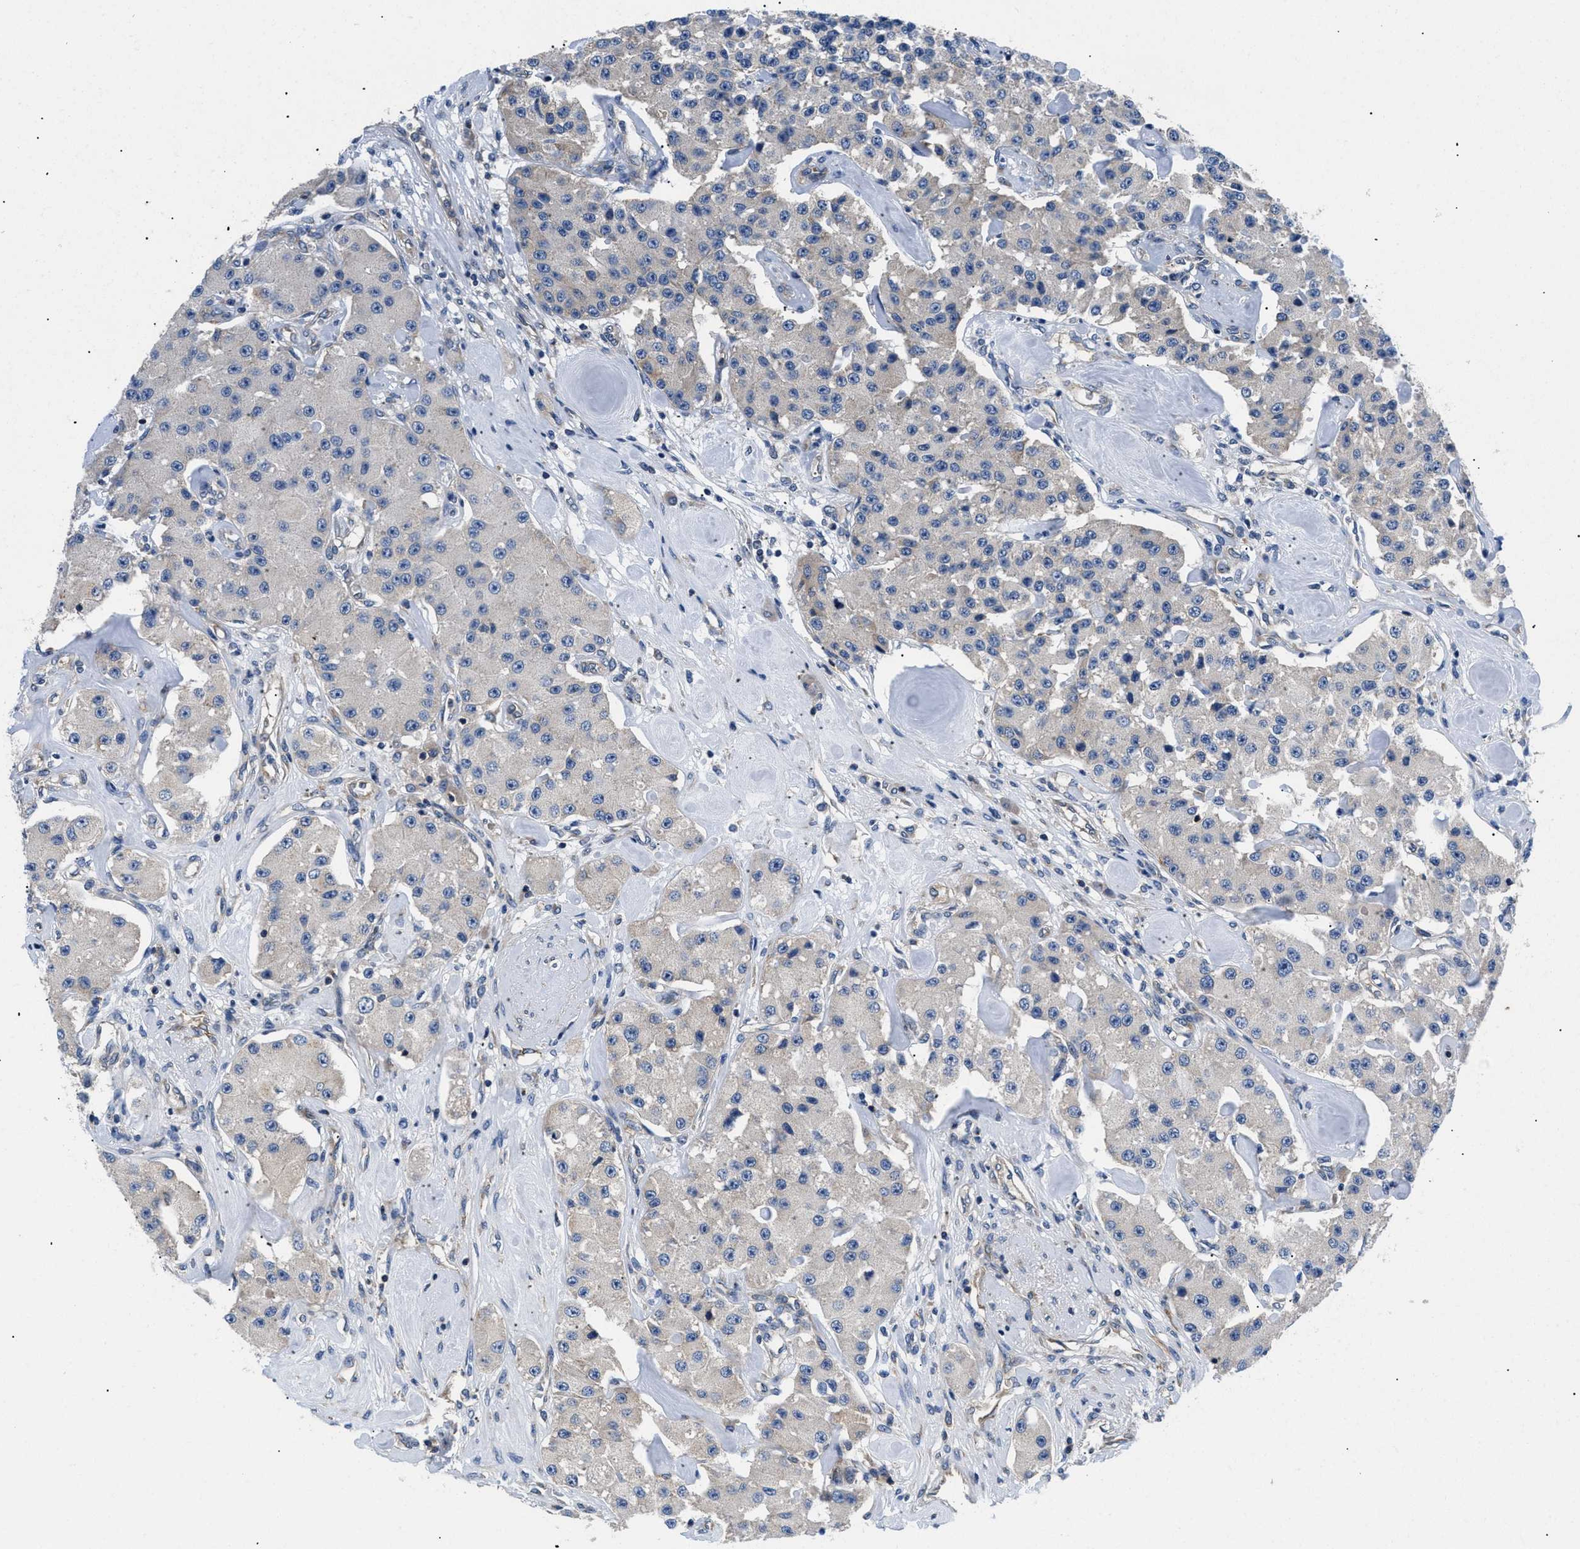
{"staining": {"intensity": "negative", "quantity": "none", "location": "none"}, "tissue": "carcinoid", "cell_type": "Tumor cells", "image_type": "cancer", "snomed": [{"axis": "morphology", "description": "Carcinoid, malignant, NOS"}, {"axis": "topography", "description": "Pancreas"}], "caption": "This image is of carcinoid stained with IHC to label a protein in brown with the nuclei are counter-stained blue. There is no staining in tumor cells.", "gene": "ABCF1", "patient": {"sex": "male", "age": 41}}